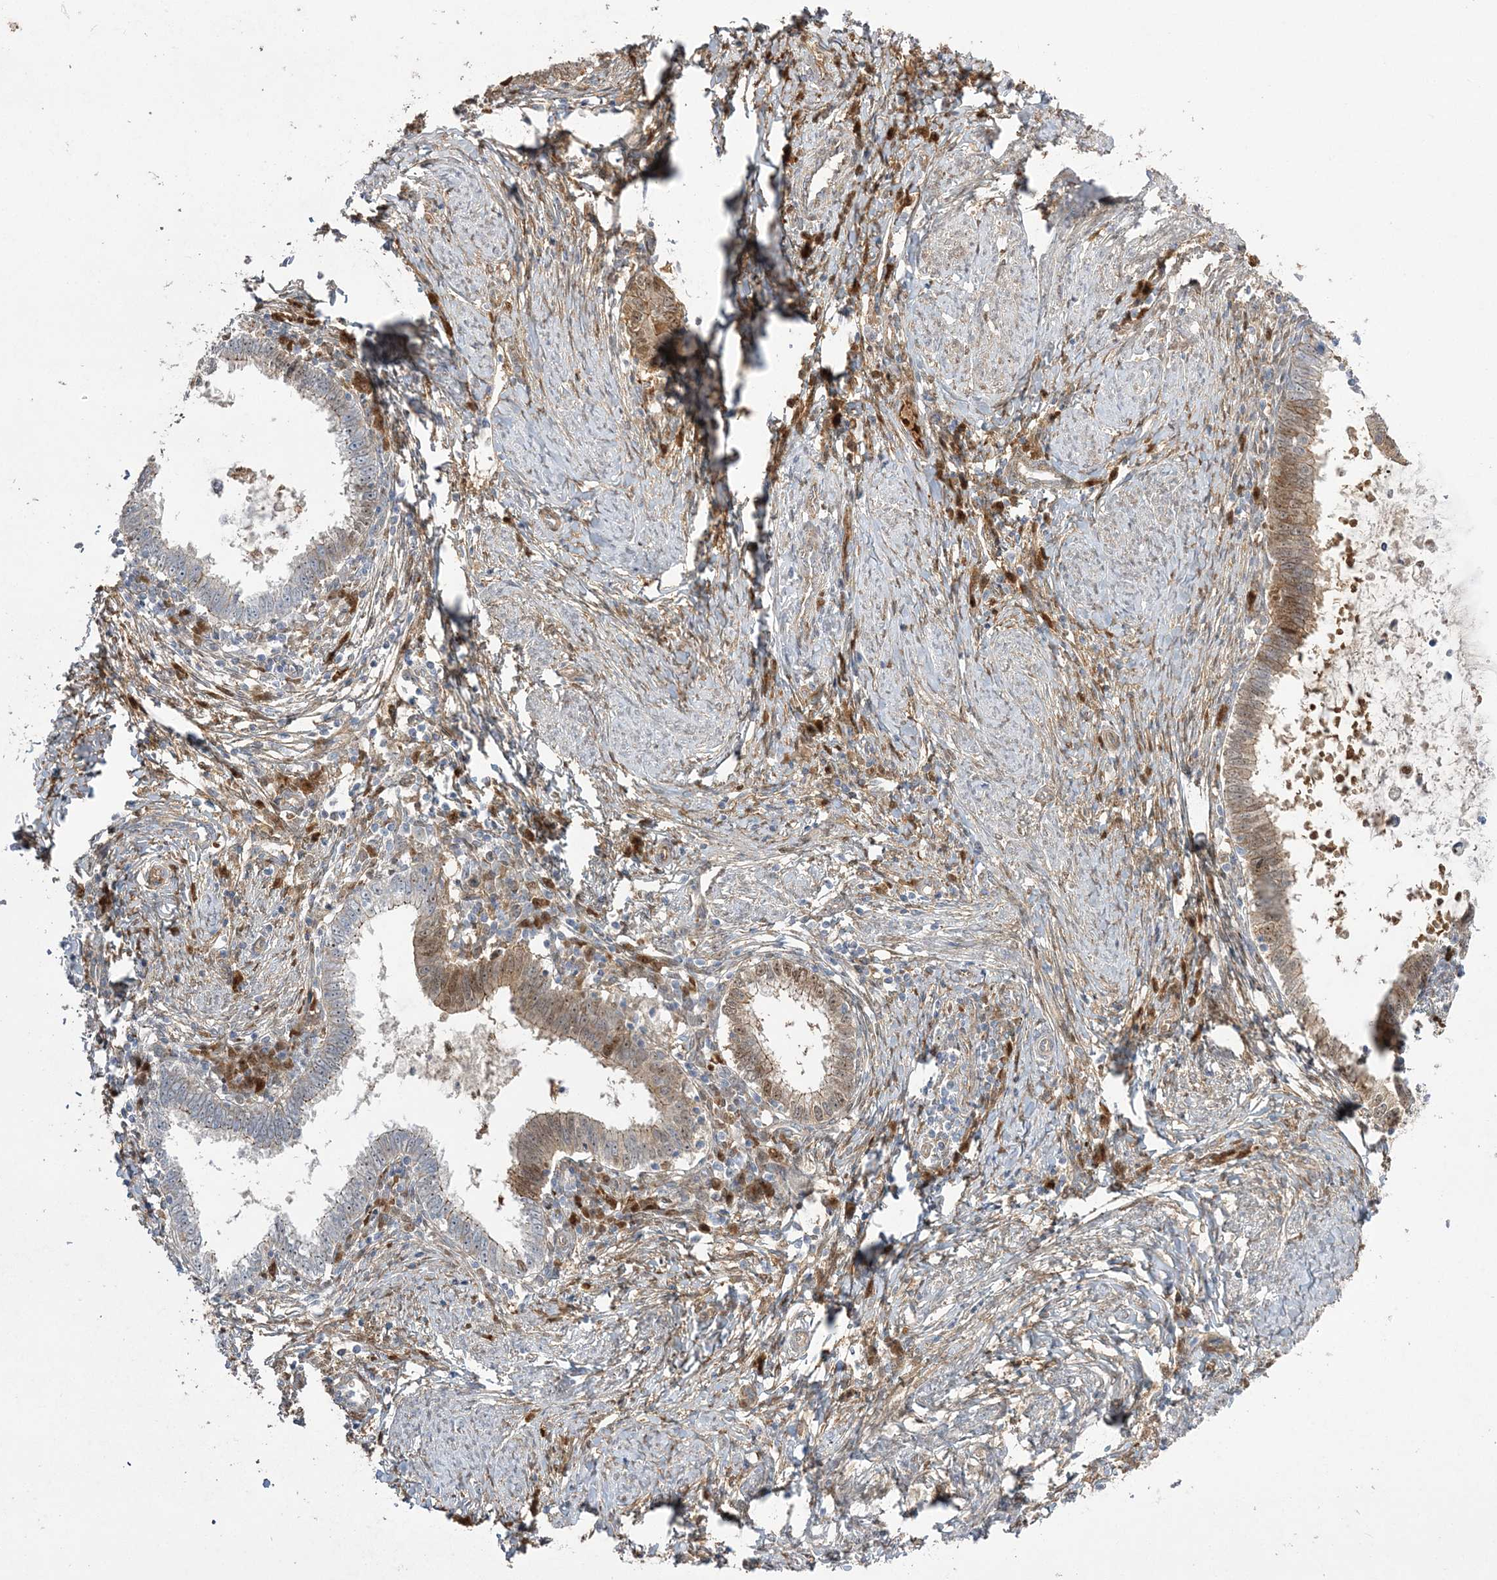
{"staining": {"intensity": "moderate", "quantity": ">75%", "location": "cytoplasmic/membranous,nuclear"}, "tissue": "cervical cancer", "cell_type": "Tumor cells", "image_type": "cancer", "snomed": [{"axis": "morphology", "description": "Adenocarcinoma, NOS"}, {"axis": "topography", "description": "Cervix"}], "caption": "A micrograph showing moderate cytoplasmic/membranous and nuclear positivity in approximately >75% of tumor cells in cervical cancer (adenocarcinoma), as visualized by brown immunohistochemical staining.", "gene": "NPM3", "patient": {"sex": "female", "age": 36}}